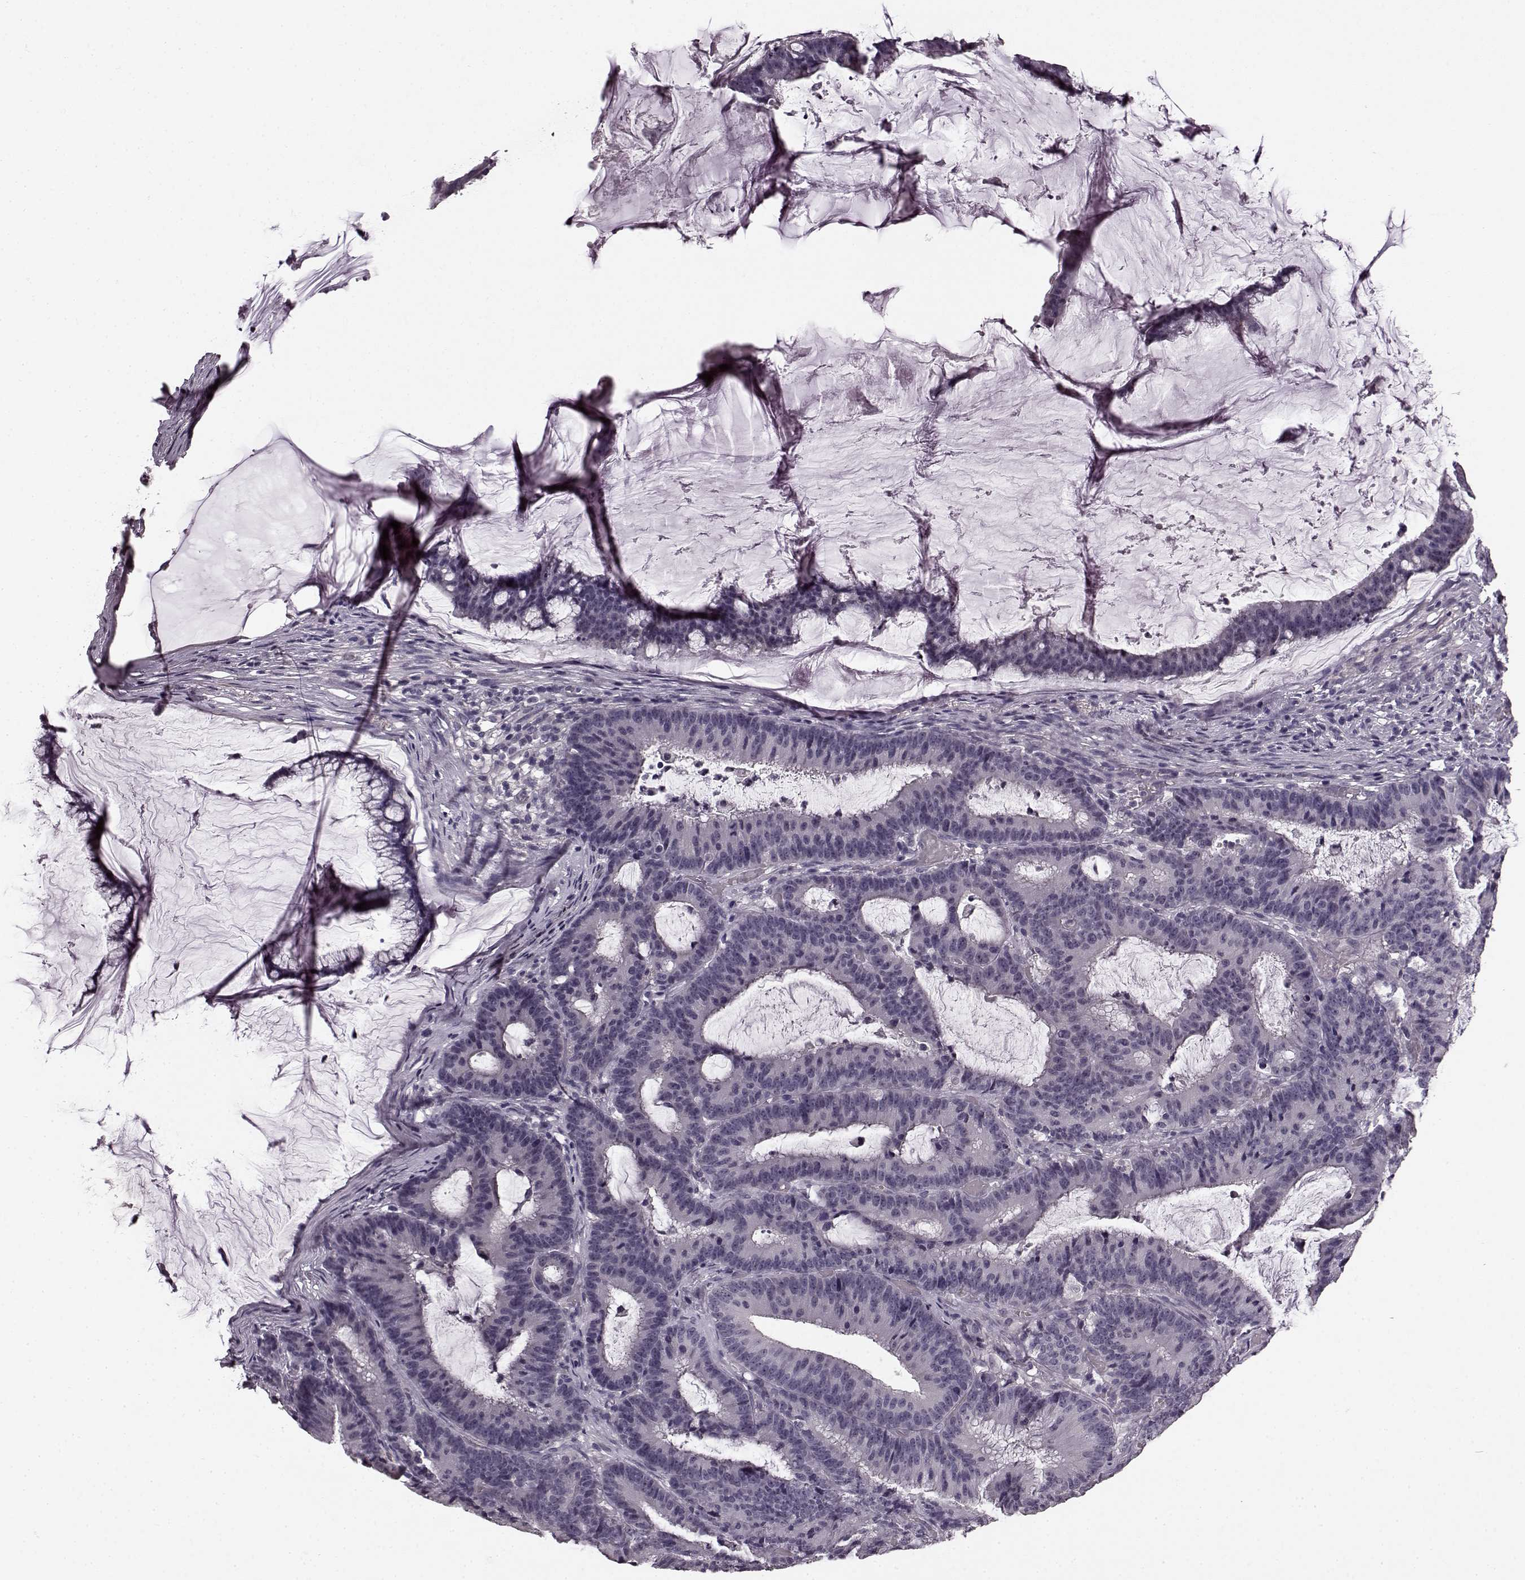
{"staining": {"intensity": "negative", "quantity": "none", "location": "none"}, "tissue": "colorectal cancer", "cell_type": "Tumor cells", "image_type": "cancer", "snomed": [{"axis": "morphology", "description": "Adenocarcinoma, NOS"}, {"axis": "topography", "description": "Colon"}], "caption": "DAB immunohistochemical staining of human colorectal cancer displays no significant positivity in tumor cells.", "gene": "SLCO3A1", "patient": {"sex": "female", "age": 78}}